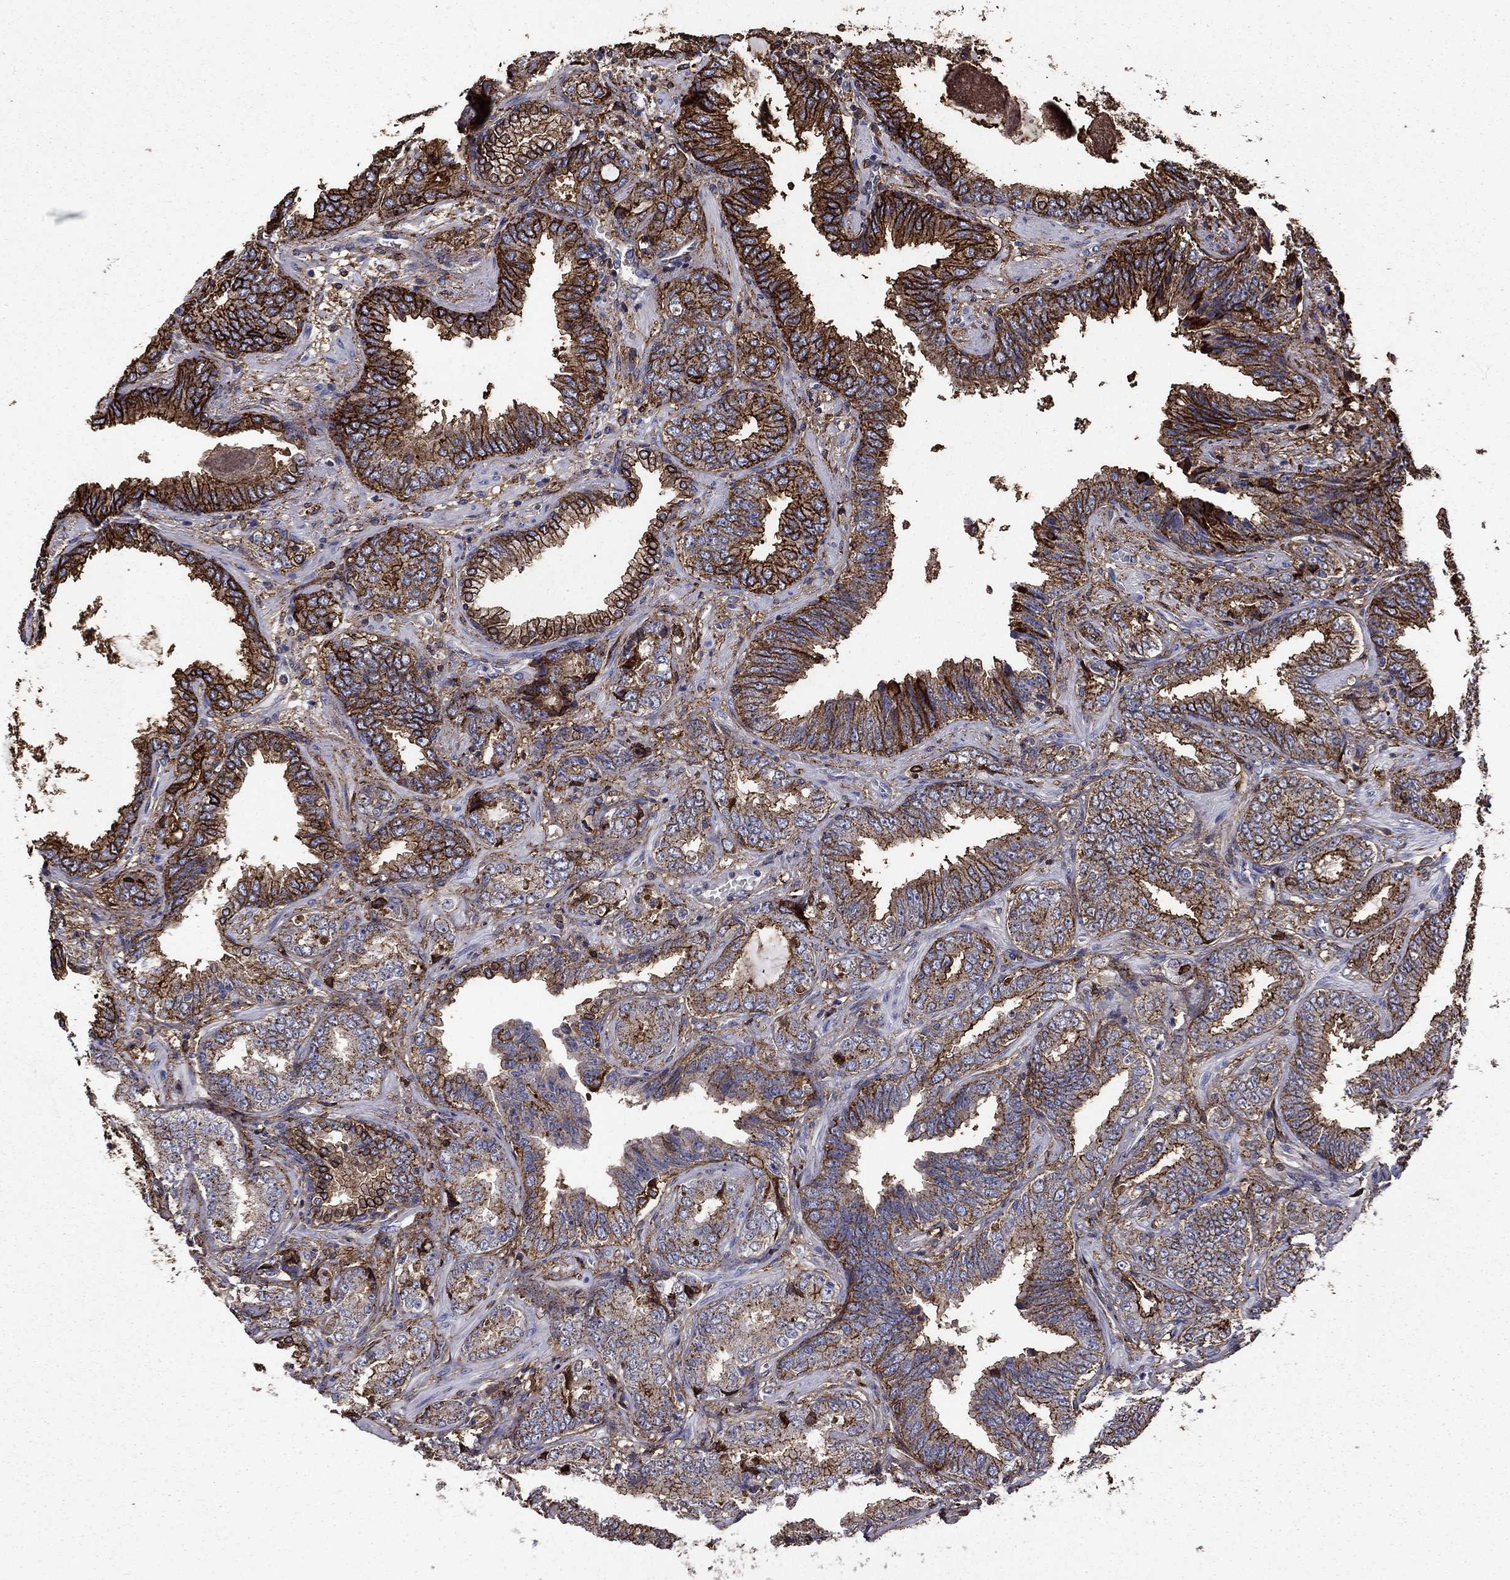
{"staining": {"intensity": "strong", "quantity": "25%-75%", "location": "cytoplasmic/membranous"}, "tissue": "prostate cancer", "cell_type": "Tumor cells", "image_type": "cancer", "snomed": [{"axis": "morphology", "description": "Adenocarcinoma, Low grade"}, {"axis": "topography", "description": "Prostate"}], "caption": "This is an image of immunohistochemistry (IHC) staining of low-grade adenocarcinoma (prostate), which shows strong staining in the cytoplasmic/membranous of tumor cells.", "gene": "PLAU", "patient": {"sex": "male", "age": 68}}